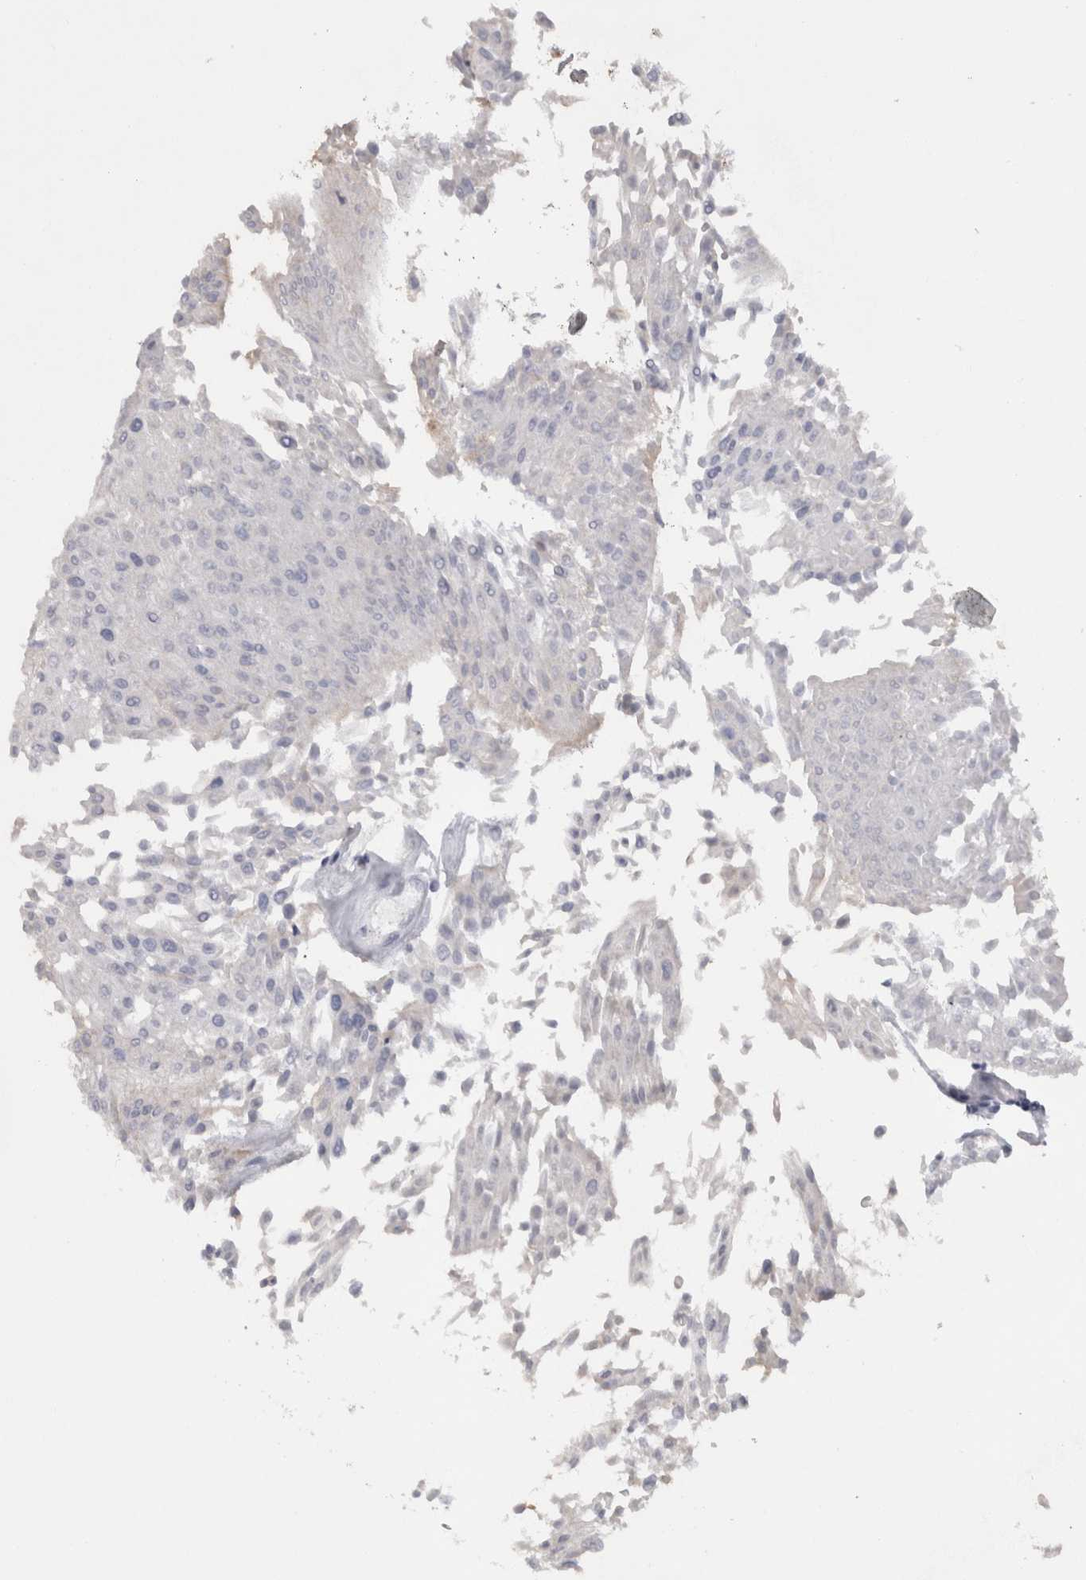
{"staining": {"intensity": "negative", "quantity": "none", "location": "none"}, "tissue": "urothelial cancer", "cell_type": "Tumor cells", "image_type": "cancer", "snomed": [{"axis": "morphology", "description": "Urothelial carcinoma, Low grade"}, {"axis": "topography", "description": "Urinary bladder"}], "caption": "Tumor cells are negative for protein expression in human urothelial cancer. (Stains: DAB immunohistochemistry with hematoxylin counter stain, Microscopy: brightfield microscopy at high magnification).", "gene": "ADAM2", "patient": {"sex": "male", "age": 67}}